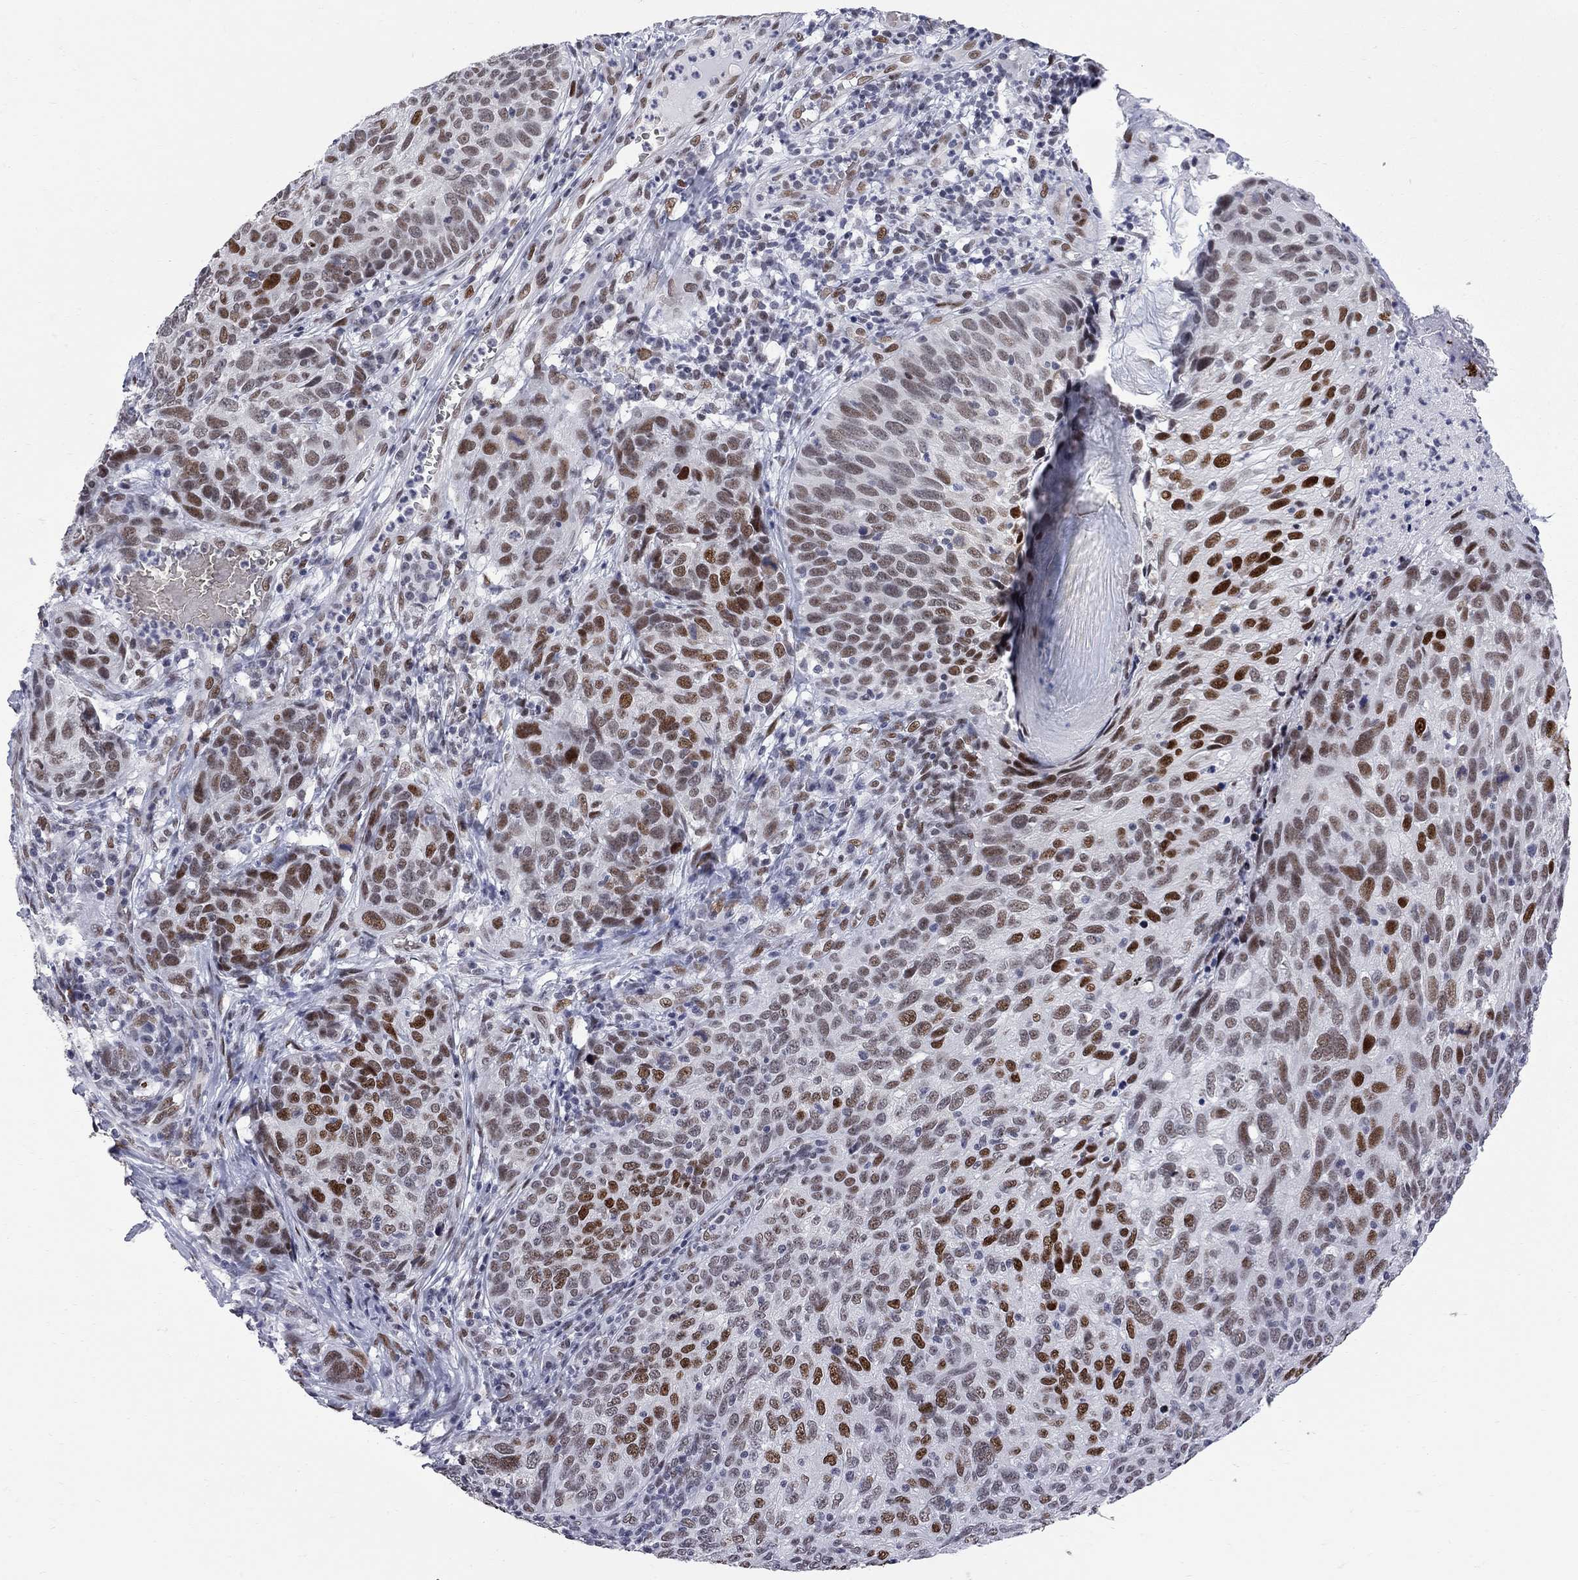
{"staining": {"intensity": "strong", "quantity": "<25%", "location": "nuclear"}, "tissue": "skin cancer", "cell_type": "Tumor cells", "image_type": "cancer", "snomed": [{"axis": "morphology", "description": "Squamous cell carcinoma, NOS"}, {"axis": "topography", "description": "Skin"}], "caption": "IHC histopathology image of human squamous cell carcinoma (skin) stained for a protein (brown), which displays medium levels of strong nuclear staining in approximately <25% of tumor cells.", "gene": "ZBTB47", "patient": {"sex": "male", "age": 92}}